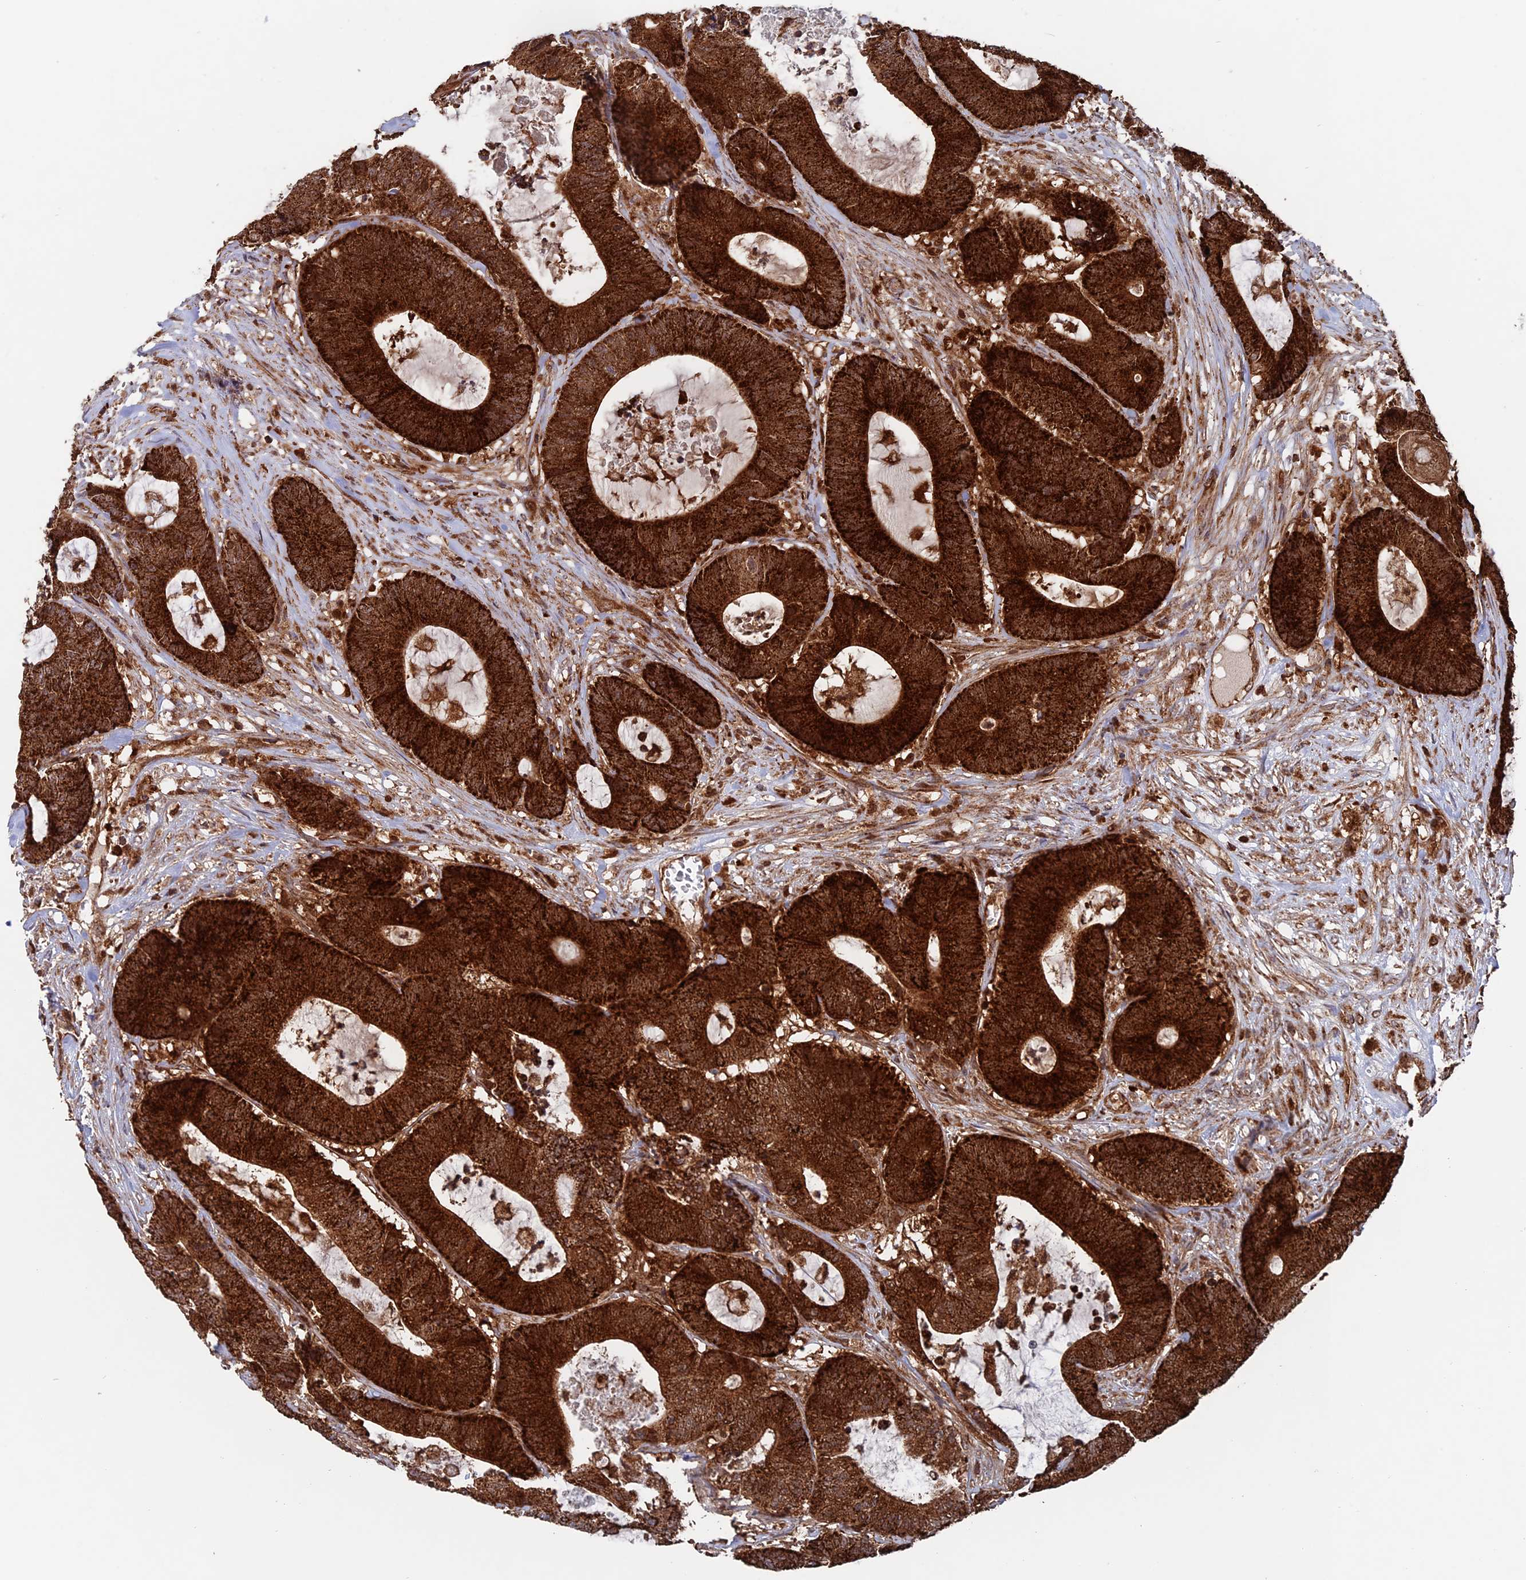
{"staining": {"intensity": "strong", "quantity": ">75%", "location": "cytoplasmic/membranous"}, "tissue": "colorectal cancer", "cell_type": "Tumor cells", "image_type": "cancer", "snomed": [{"axis": "morphology", "description": "Adenocarcinoma, NOS"}, {"axis": "topography", "description": "Colon"}], "caption": "A photomicrograph of human colorectal cancer stained for a protein displays strong cytoplasmic/membranous brown staining in tumor cells.", "gene": "DTYMK", "patient": {"sex": "female", "age": 84}}